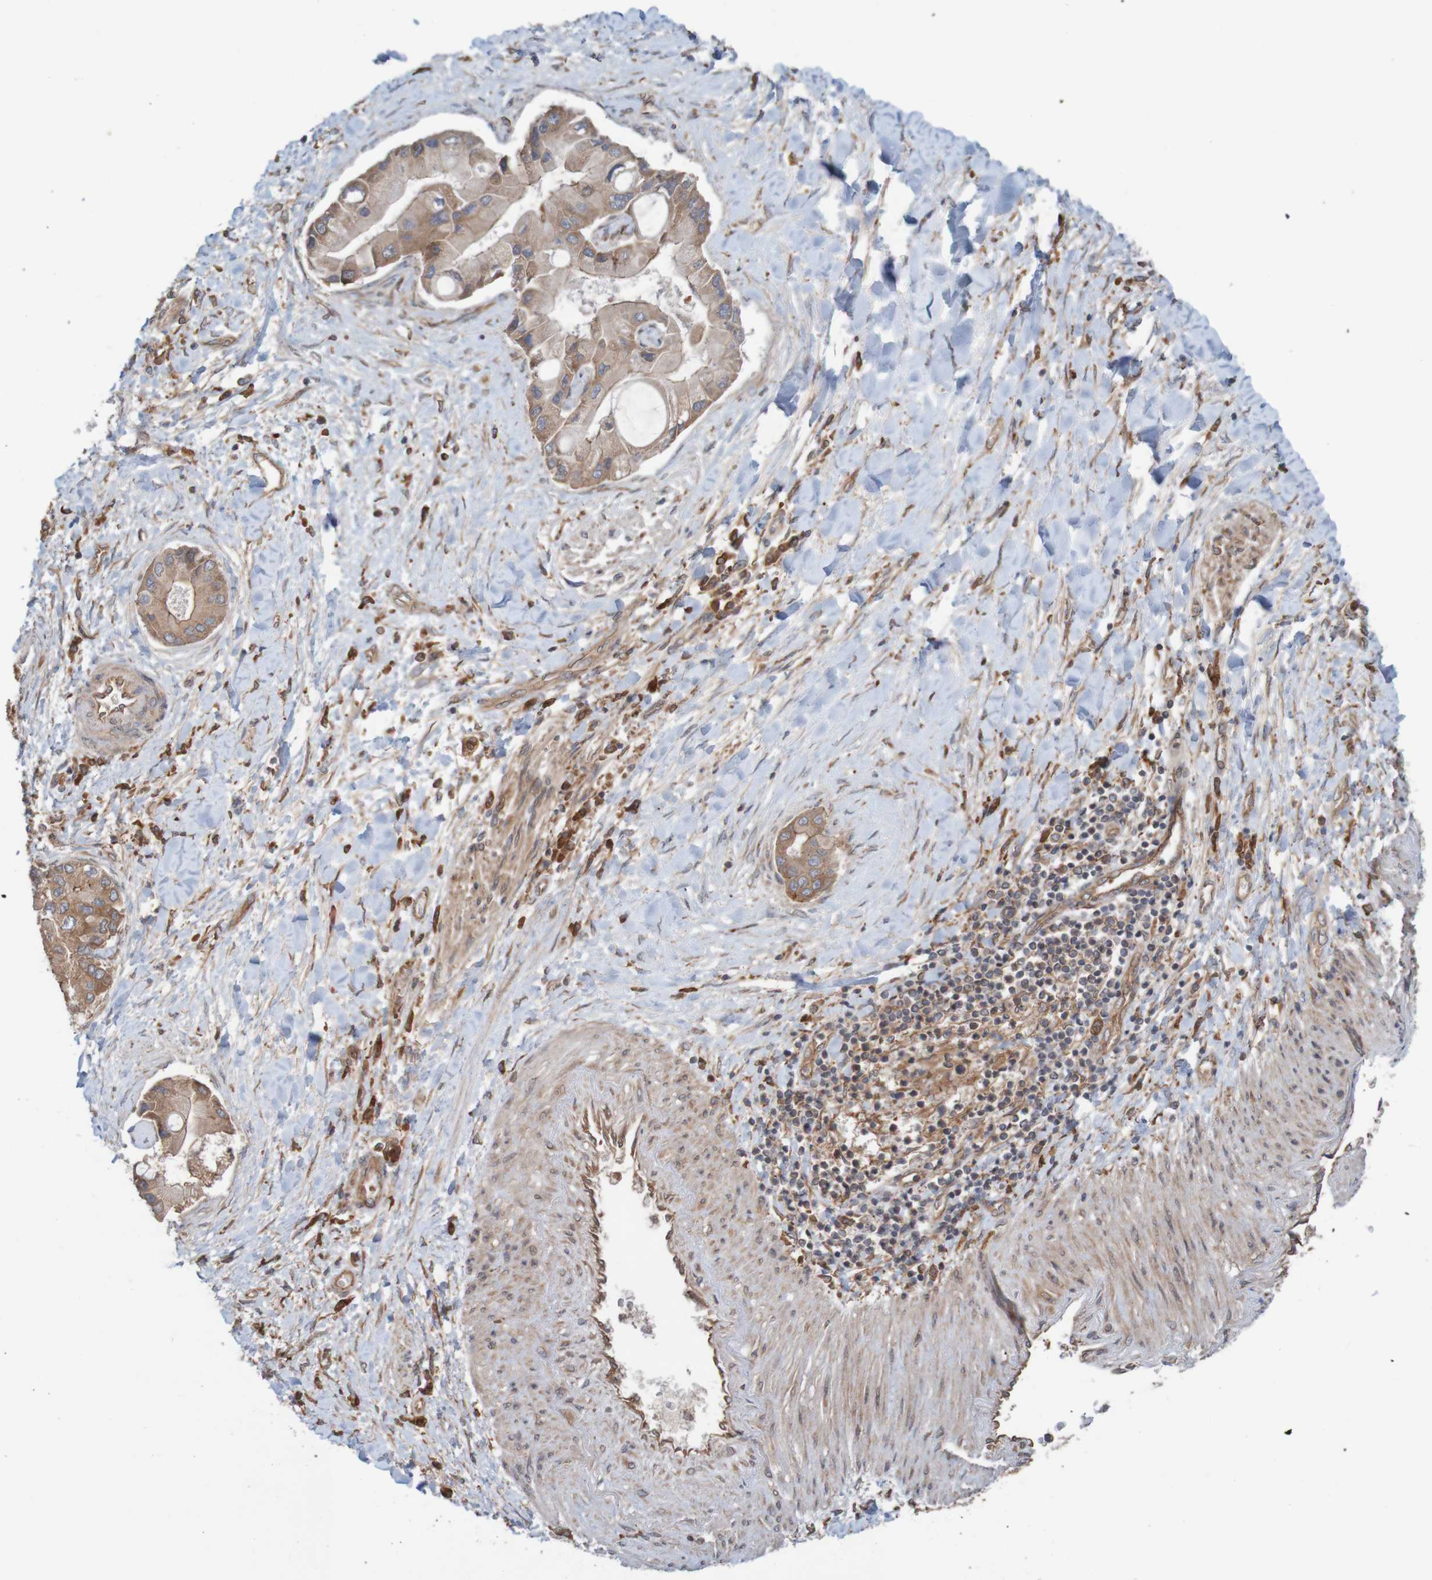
{"staining": {"intensity": "weak", "quantity": ">75%", "location": "cytoplasmic/membranous"}, "tissue": "liver cancer", "cell_type": "Tumor cells", "image_type": "cancer", "snomed": [{"axis": "morphology", "description": "Cholangiocarcinoma"}, {"axis": "topography", "description": "Liver"}], "caption": "An IHC micrograph of tumor tissue is shown. Protein staining in brown shows weak cytoplasmic/membranous positivity in liver cholangiocarcinoma within tumor cells.", "gene": "ARHGEF11", "patient": {"sex": "male", "age": 50}}